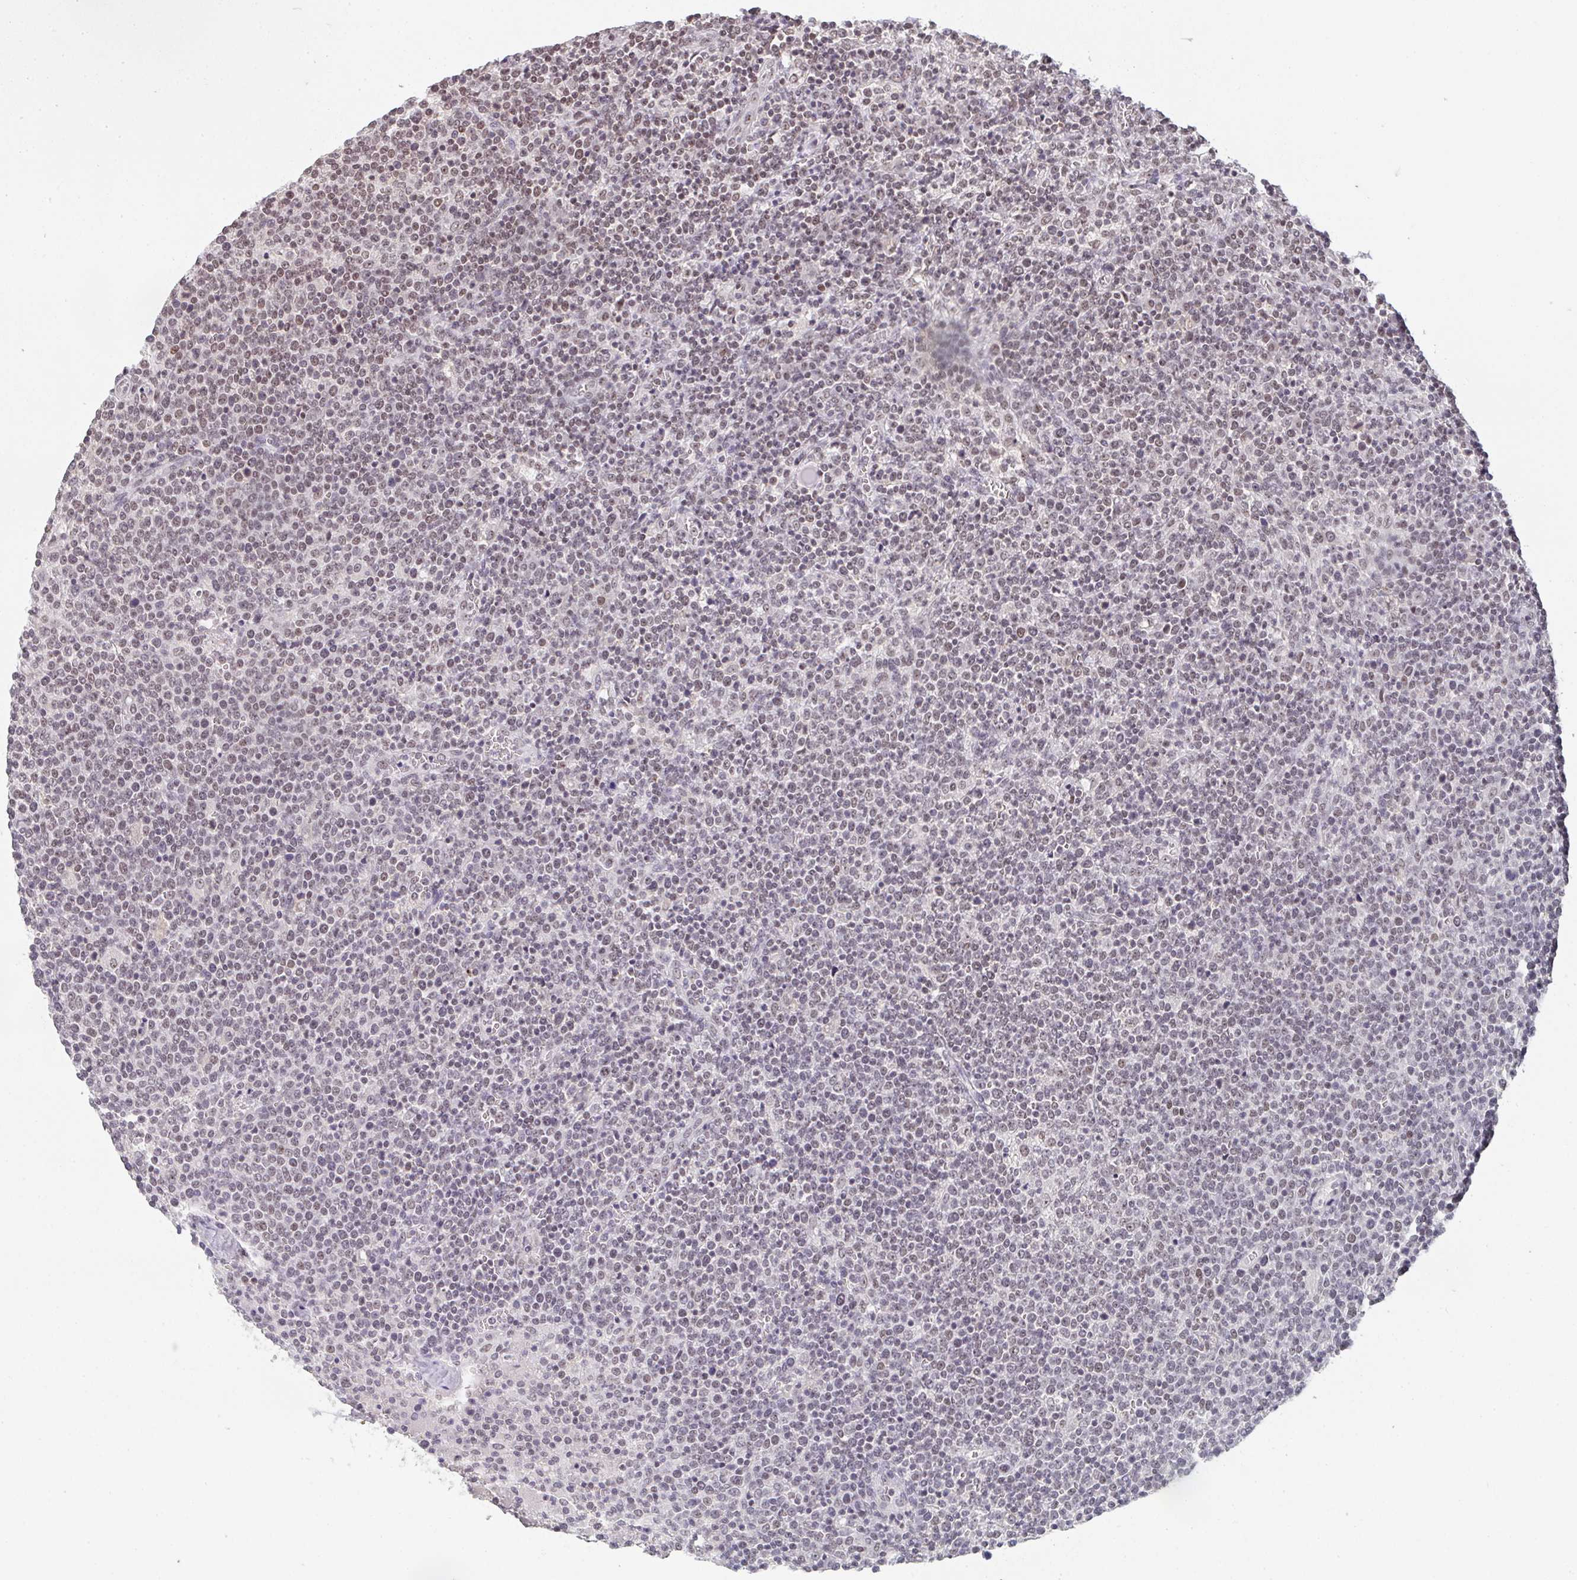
{"staining": {"intensity": "weak", "quantity": "25%-75%", "location": "nuclear"}, "tissue": "lymphoma", "cell_type": "Tumor cells", "image_type": "cancer", "snomed": [{"axis": "morphology", "description": "Malignant lymphoma, non-Hodgkin's type, High grade"}, {"axis": "topography", "description": "Lymph node"}], "caption": "Lymphoma stained with immunohistochemistry (IHC) reveals weak nuclear positivity in approximately 25%-75% of tumor cells.", "gene": "DKC1", "patient": {"sex": "male", "age": 61}}